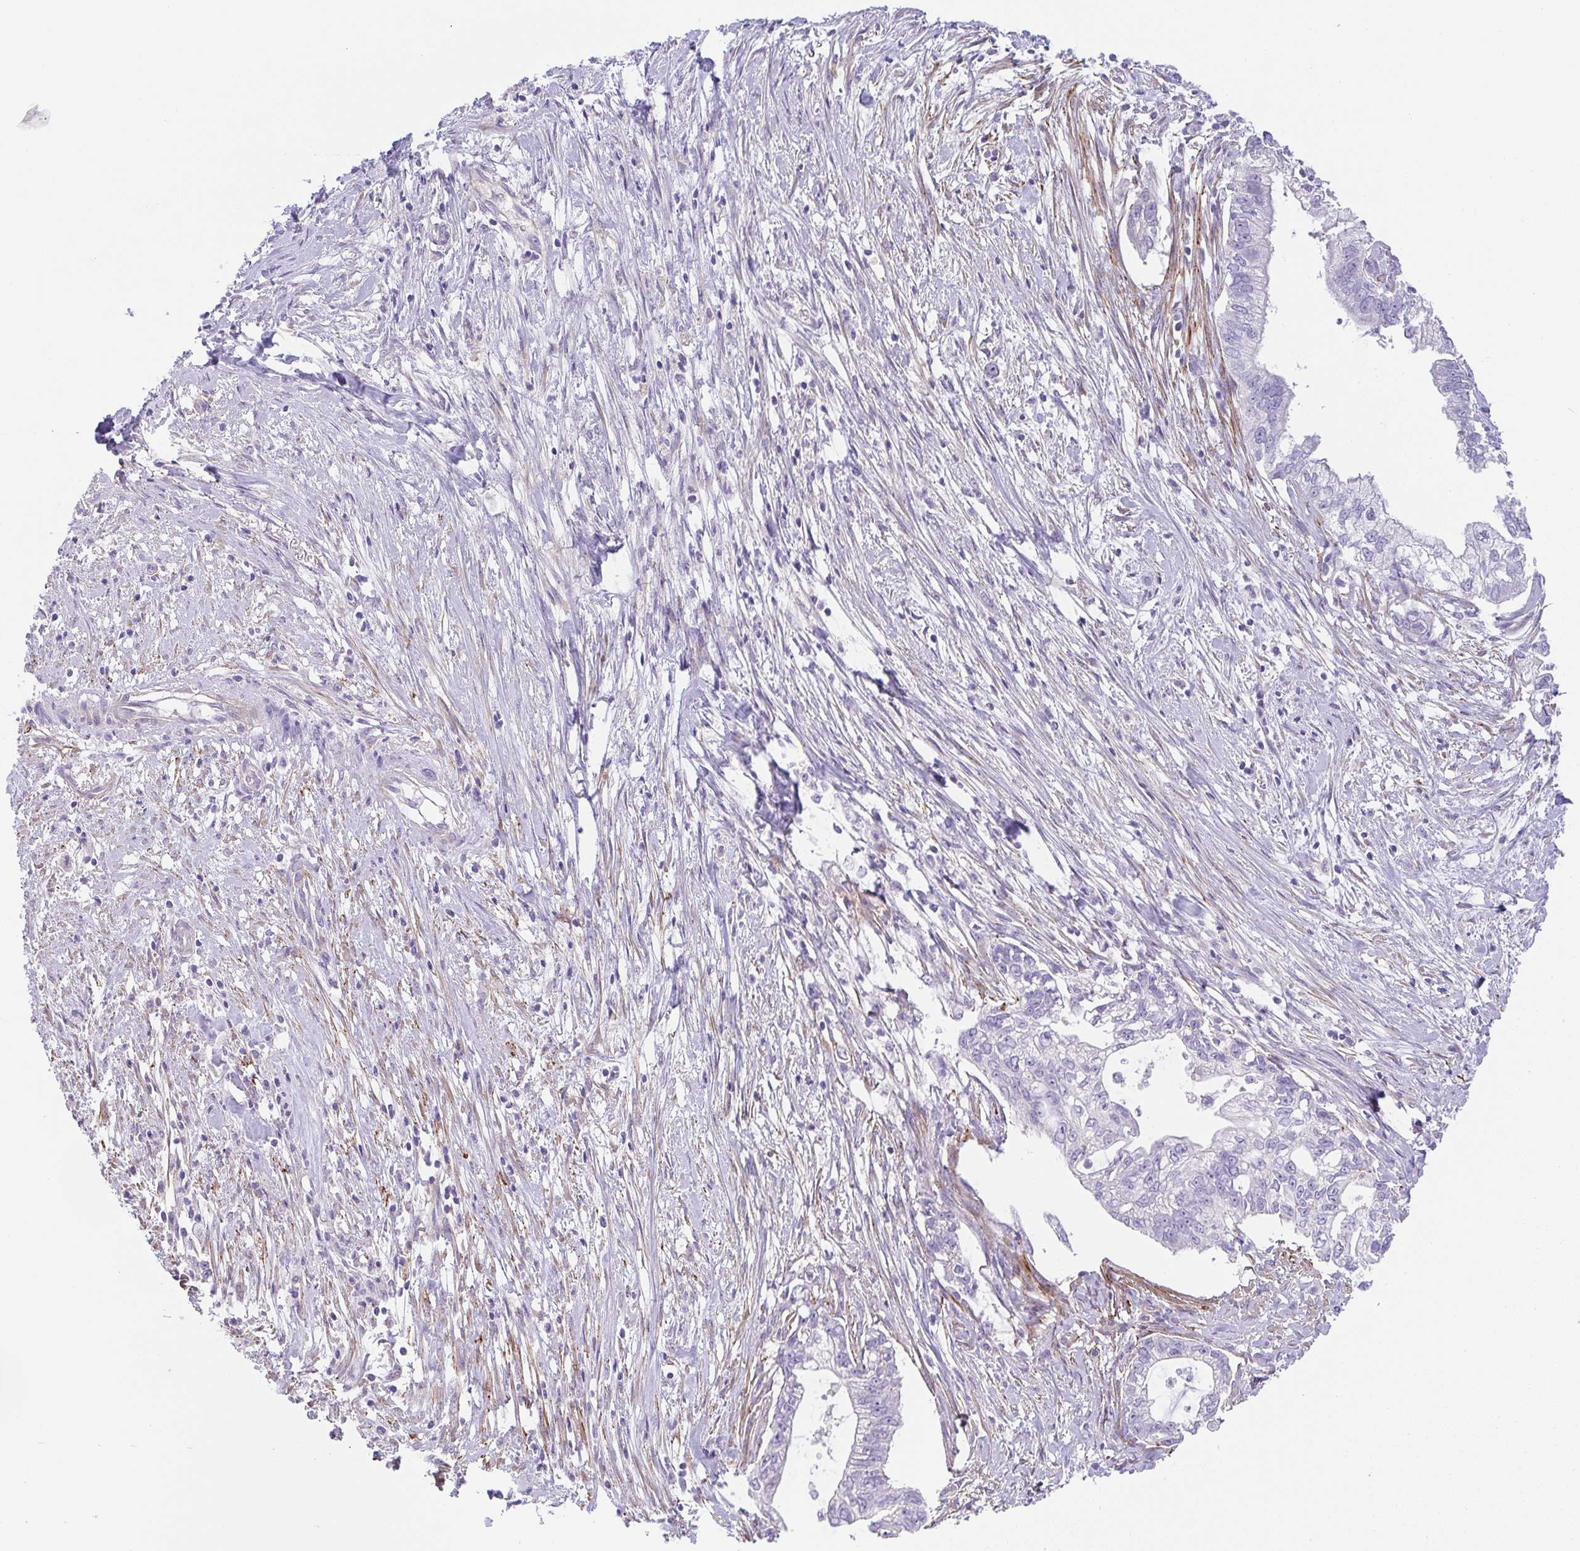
{"staining": {"intensity": "negative", "quantity": "none", "location": "none"}, "tissue": "pancreatic cancer", "cell_type": "Tumor cells", "image_type": "cancer", "snomed": [{"axis": "morphology", "description": "Adenocarcinoma, NOS"}, {"axis": "topography", "description": "Pancreas"}], "caption": "The photomicrograph exhibits no significant positivity in tumor cells of pancreatic cancer.", "gene": "LPAR4", "patient": {"sex": "male", "age": 70}}